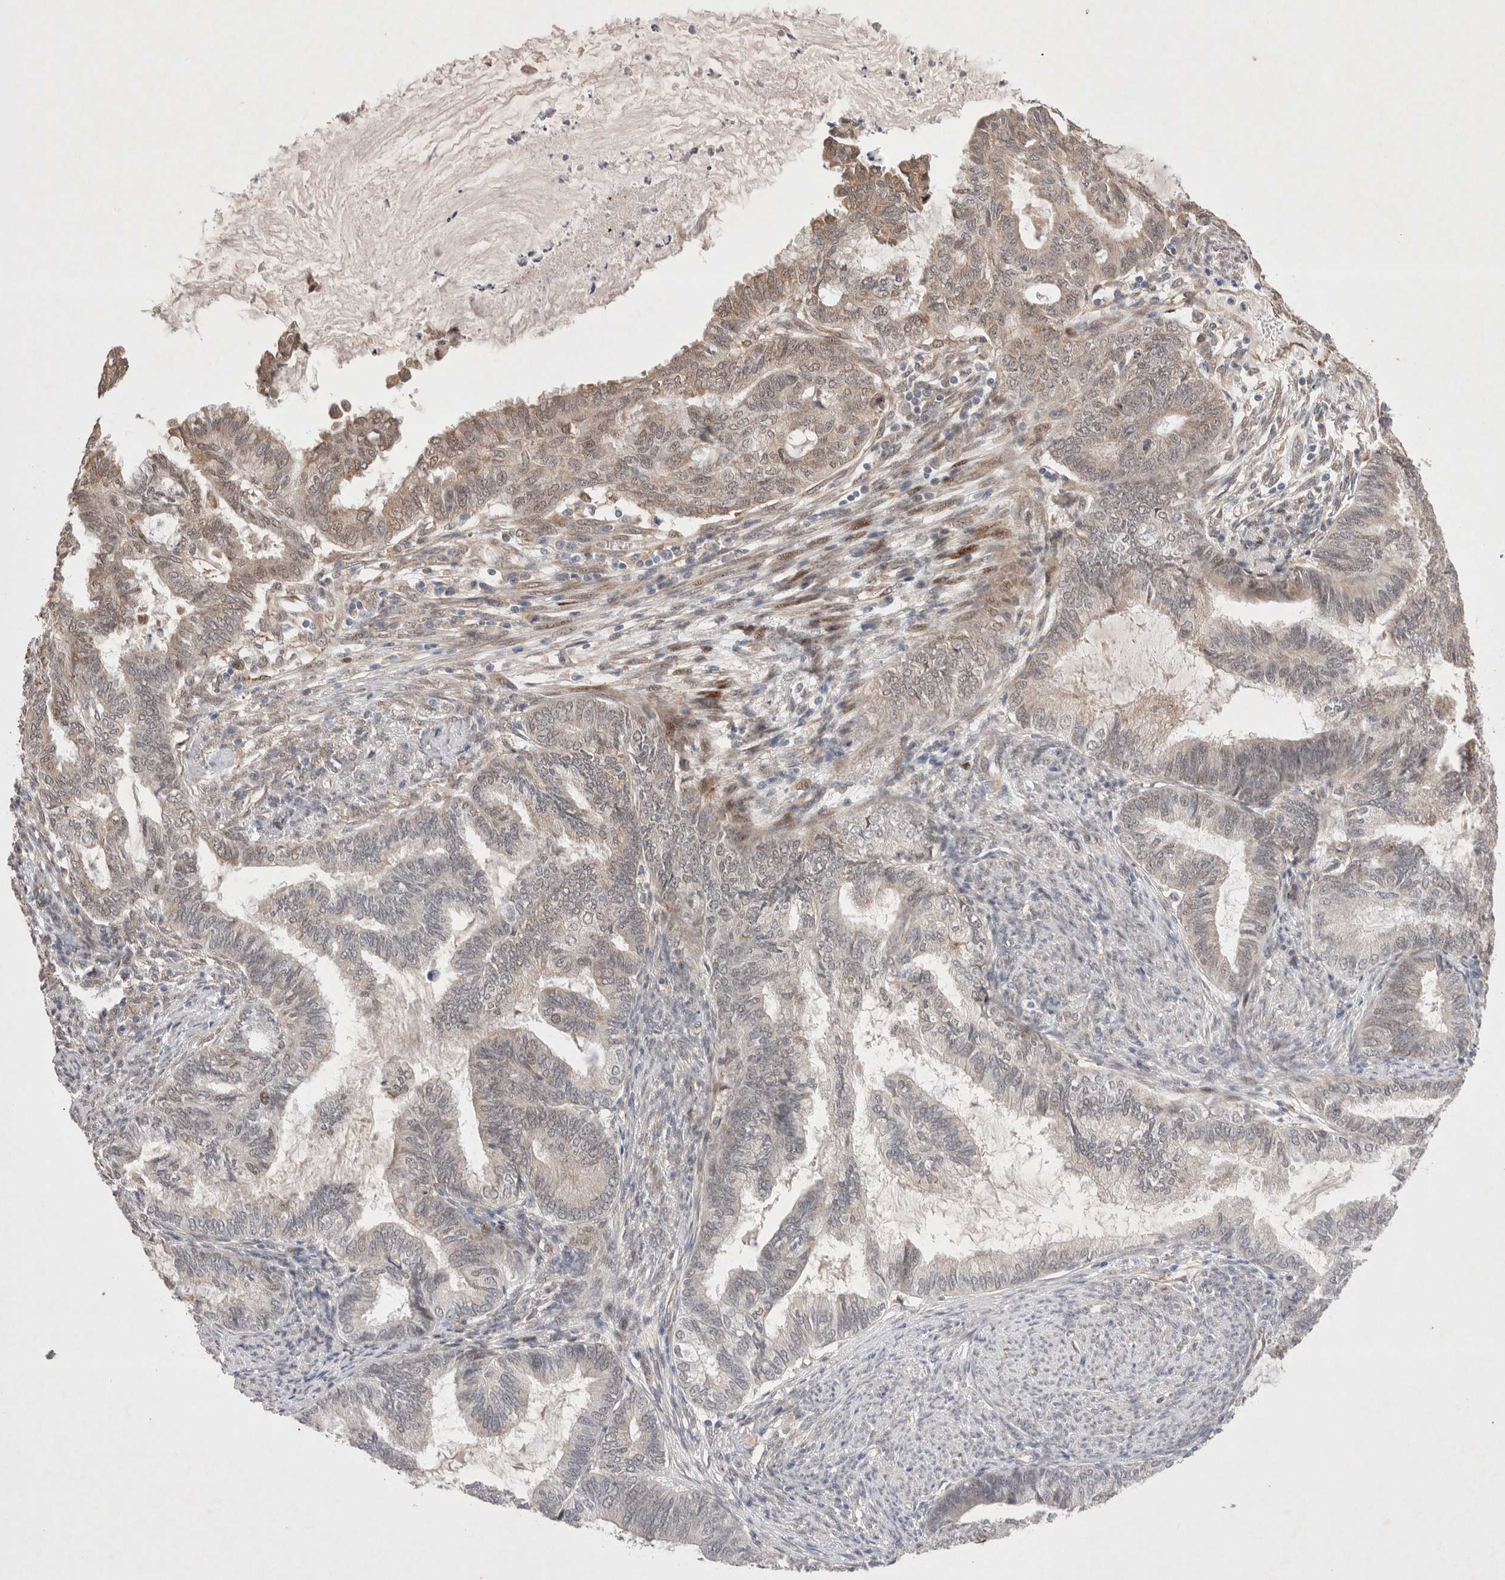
{"staining": {"intensity": "weak", "quantity": "<25%", "location": "cytoplasmic/membranous"}, "tissue": "endometrial cancer", "cell_type": "Tumor cells", "image_type": "cancer", "snomed": [{"axis": "morphology", "description": "Adenocarcinoma, NOS"}, {"axis": "topography", "description": "Endometrium"}], "caption": "This is an IHC micrograph of adenocarcinoma (endometrial). There is no positivity in tumor cells.", "gene": "GIMAP6", "patient": {"sex": "female", "age": 86}}